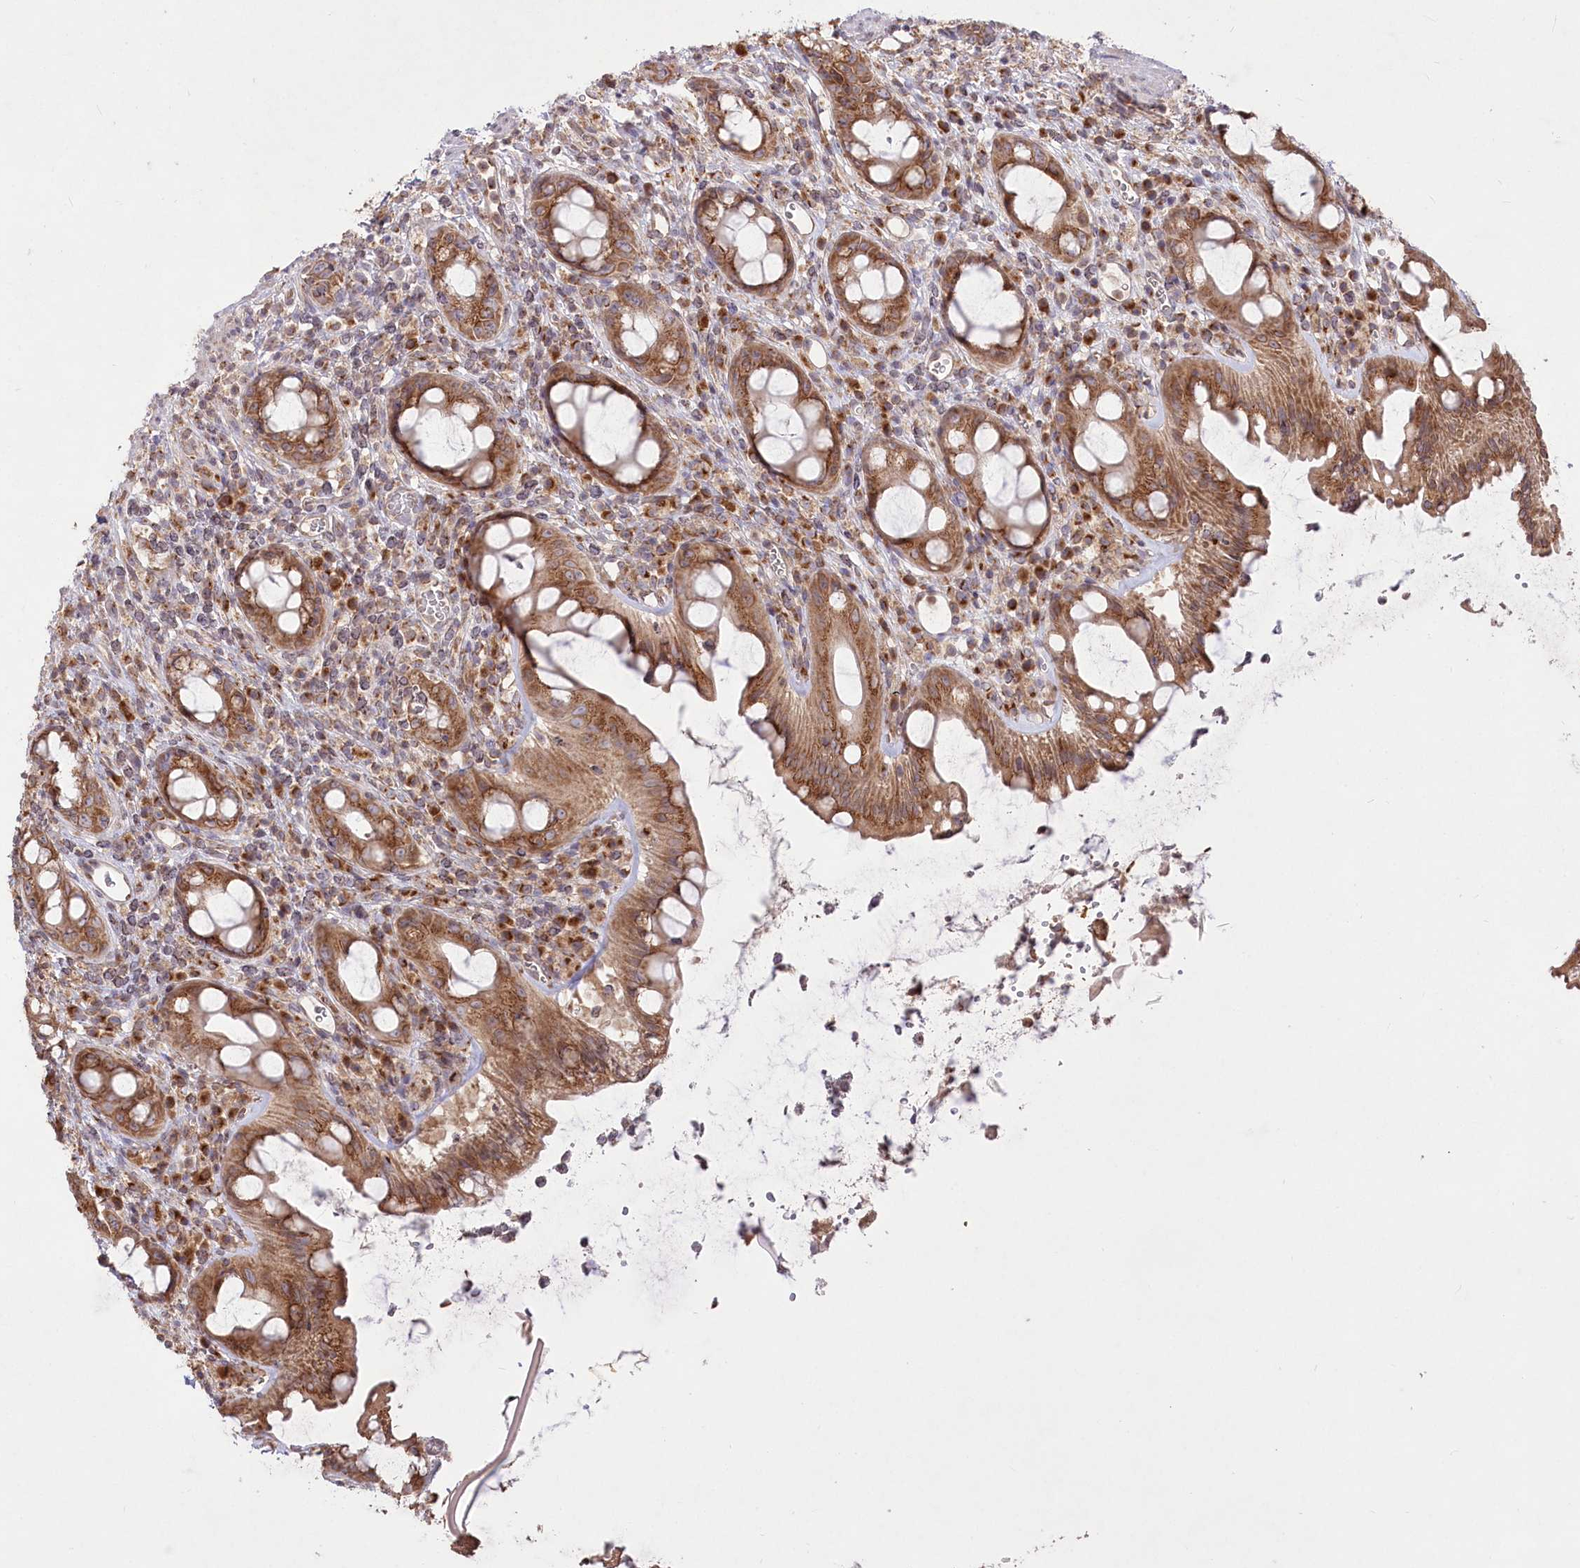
{"staining": {"intensity": "moderate", "quantity": ">75%", "location": "cytoplasmic/membranous"}, "tissue": "rectum", "cell_type": "Glandular cells", "image_type": "normal", "snomed": [{"axis": "morphology", "description": "Normal tissue, NOS"}, {"axis": "topography", "description": "Rectum"}], "caption": "Glandular cells display medium levels of moderate cytoplasmic/membranous staining in about >75% of cells in unremarkable rectum. (brown staining indicates protein expression, while blue staining denotes nuclei).", "gene": "STT3B", "patient": {"sex": "female", "age": 57}}